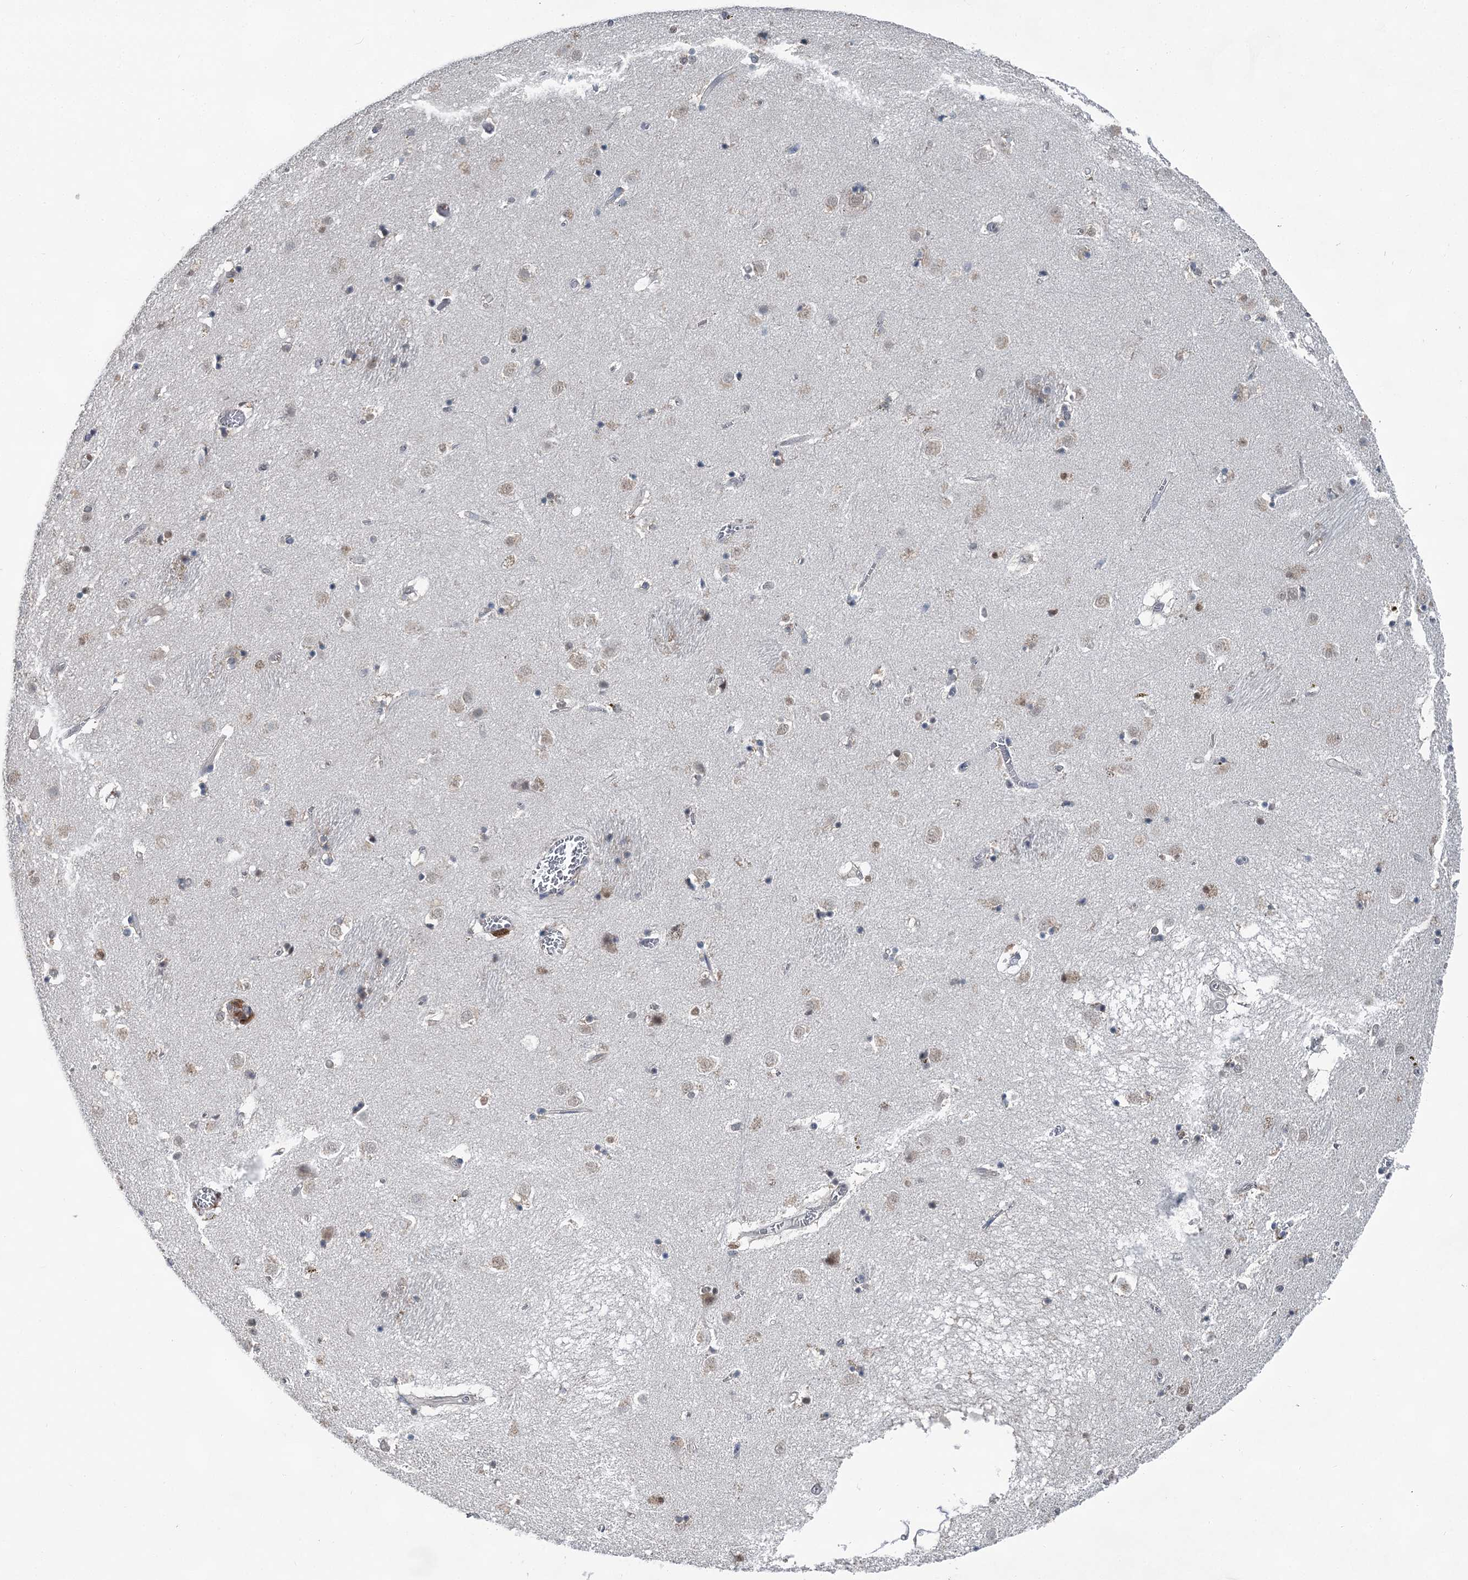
{"staining": {"intensity": "negative", "quantity": "none", "location": "none"}, "tissue": "caudate", "cell_type": "Glial cells", "image_type": "normal", "snomed": [{"axis": "morphology", "description": "Normal tissue, NOS"}, {"axis": "topography", "description": "Lateral ventricle wall"}], "caption": "This image is of unremarkable caudate stained with IHC to label a protein in brown with the nuclei are counter-stained blue. There is no expression in glial cells.", "gene": "HAT1", "patient": {"sex": "male", "age": 70}}